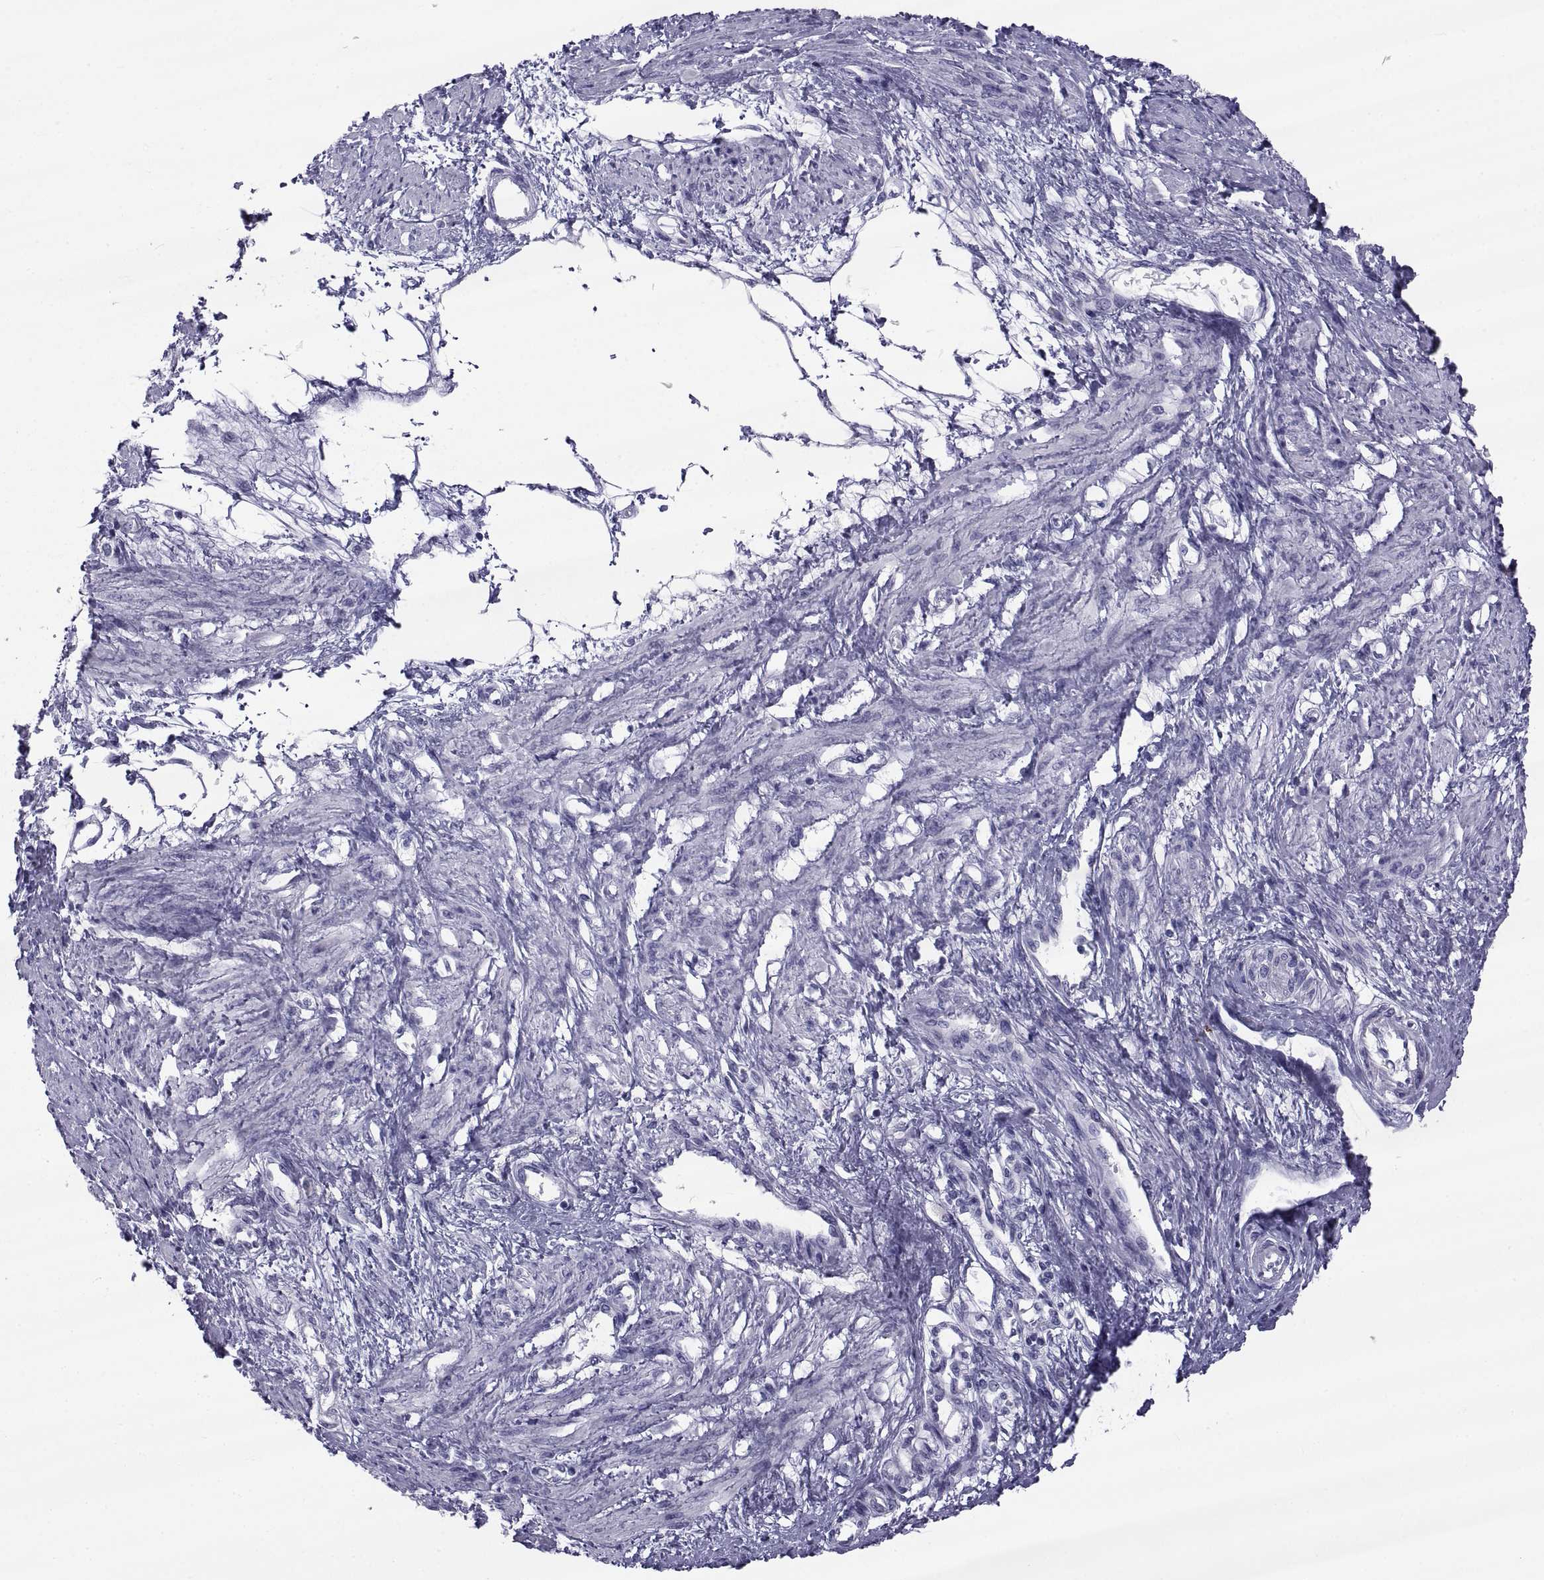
{"staining": {"intensity": "negative", "quantity": "none", "location": "none"}, "tissue": "smooth muscle", "cell_type": "Smooth muscle cells", "image_type": "normal", "snomed": [{"axis": "morphology", "description": "Normal tissue, NOS"}, {"axis": "topography", "description": "Smooth muscle"}, {"axis": "topography", "description": "Uterus"}], "caption": "The photomicrograph reveals no significant positivity in smooth muscle cells of smooth muscle. Brightfield microscopy of immunohistochemistry stained with DAB (brown) and hematoxylin (blue), captured at high magnification.", "gene": "NPTX2", "patient": {"sex": "female", "age": 39}}